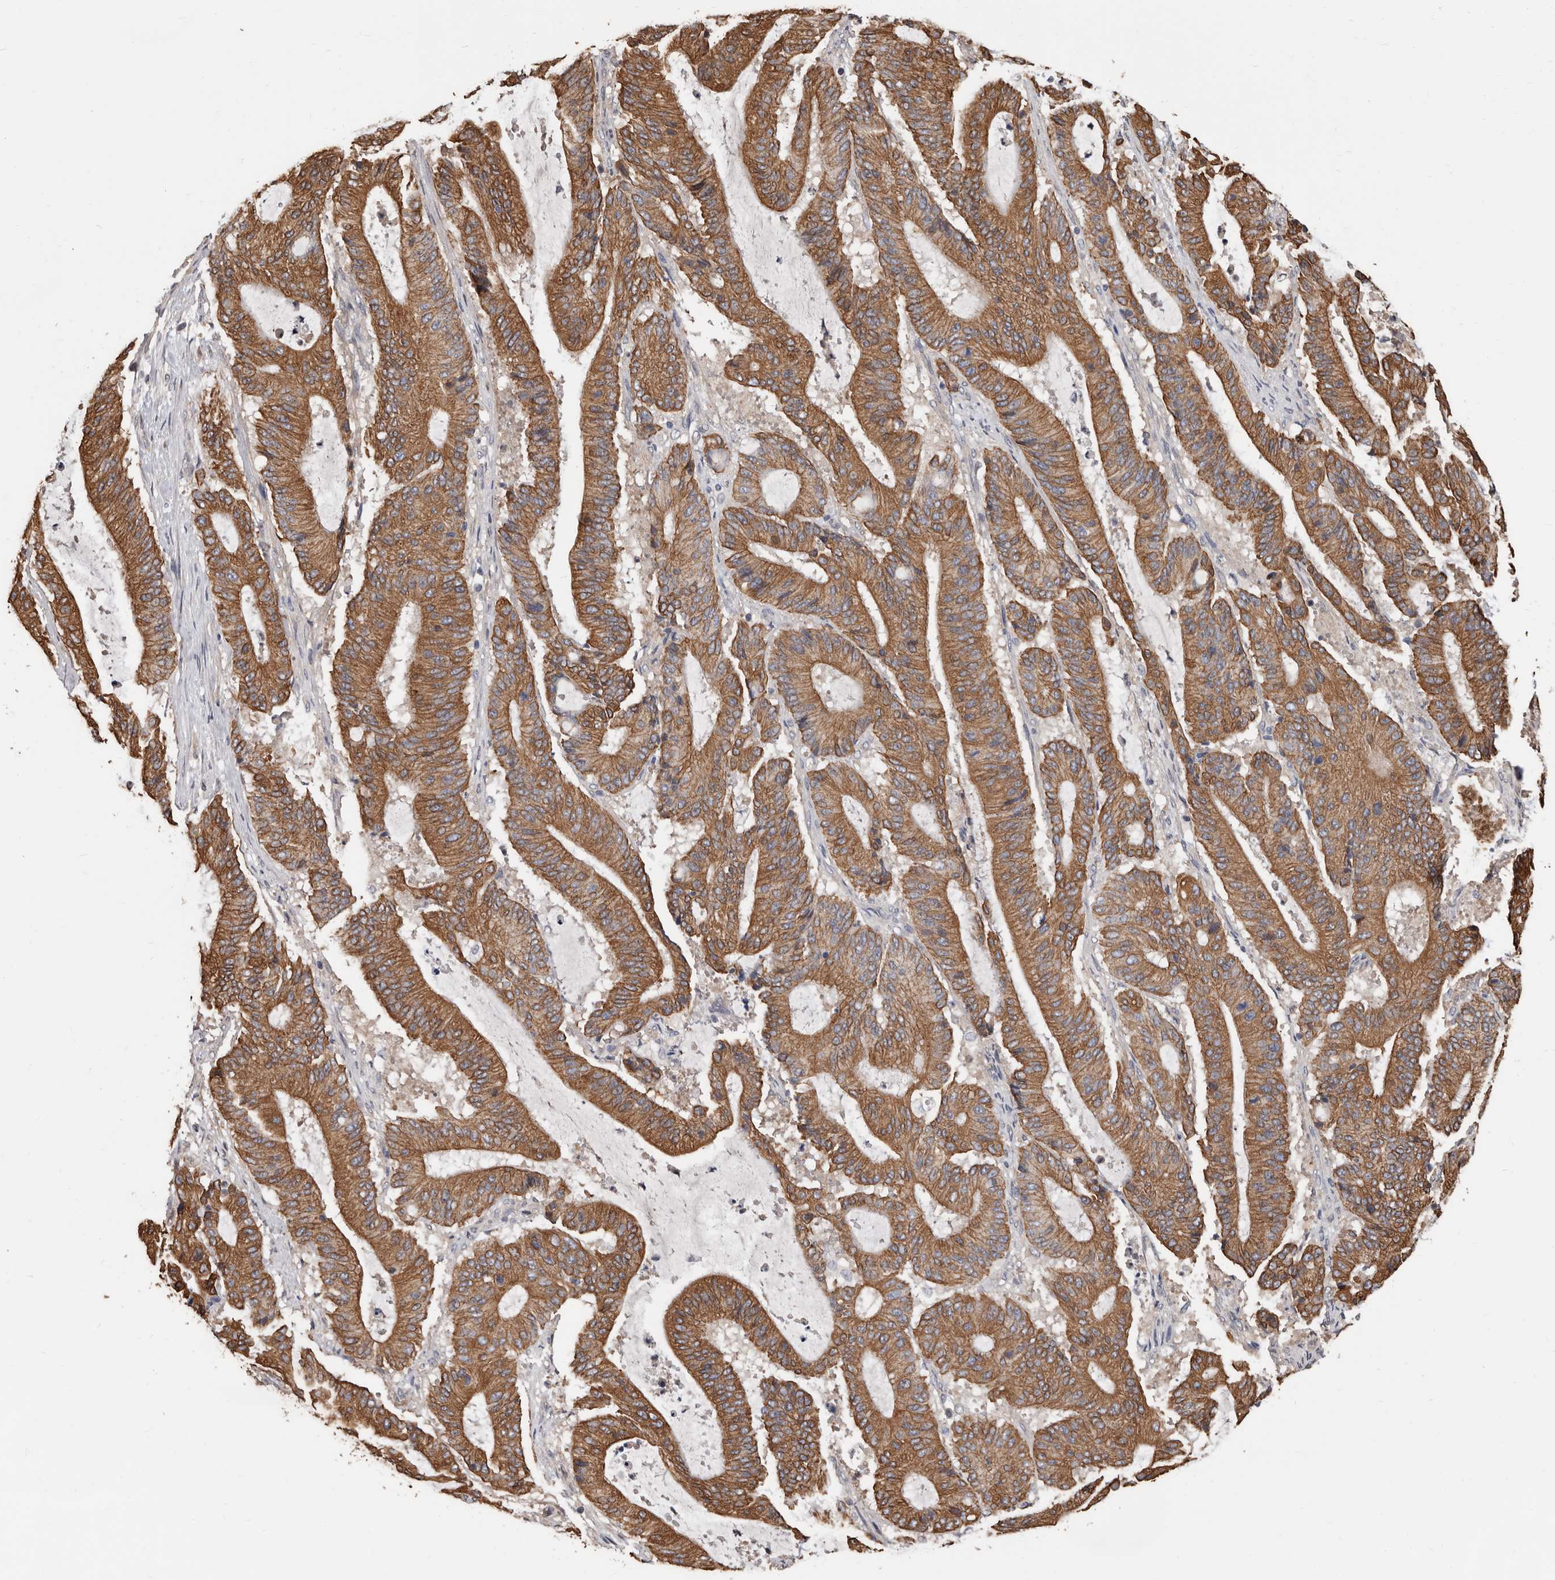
{"staining": {"intensity": "moderate", "quantity": ">75%", "location": "cytoplasmic/membranous"}, "tissue": "liver cancer", "cell_type": "Tumor cells", "image_type": "cancer", "snomed": [{"axis": "morphology", "description": "Cholangiocarcinoma"}, {"axis": "topography", "description": "Liver"}], "caption": "DAB immunohistochemical staining of human liver cancer displays moderate cytoplasmic/membranous protein staining in approximately >75% of tumor cells. The staining is performed using DAB (3,3'-diaminobenzidine) brown chromogen to label protein expression. The nuclei are counter-stained blue using hematoxylin.", "gene": "MRPL18", "patient": {"sex": "female", "age": 73}}